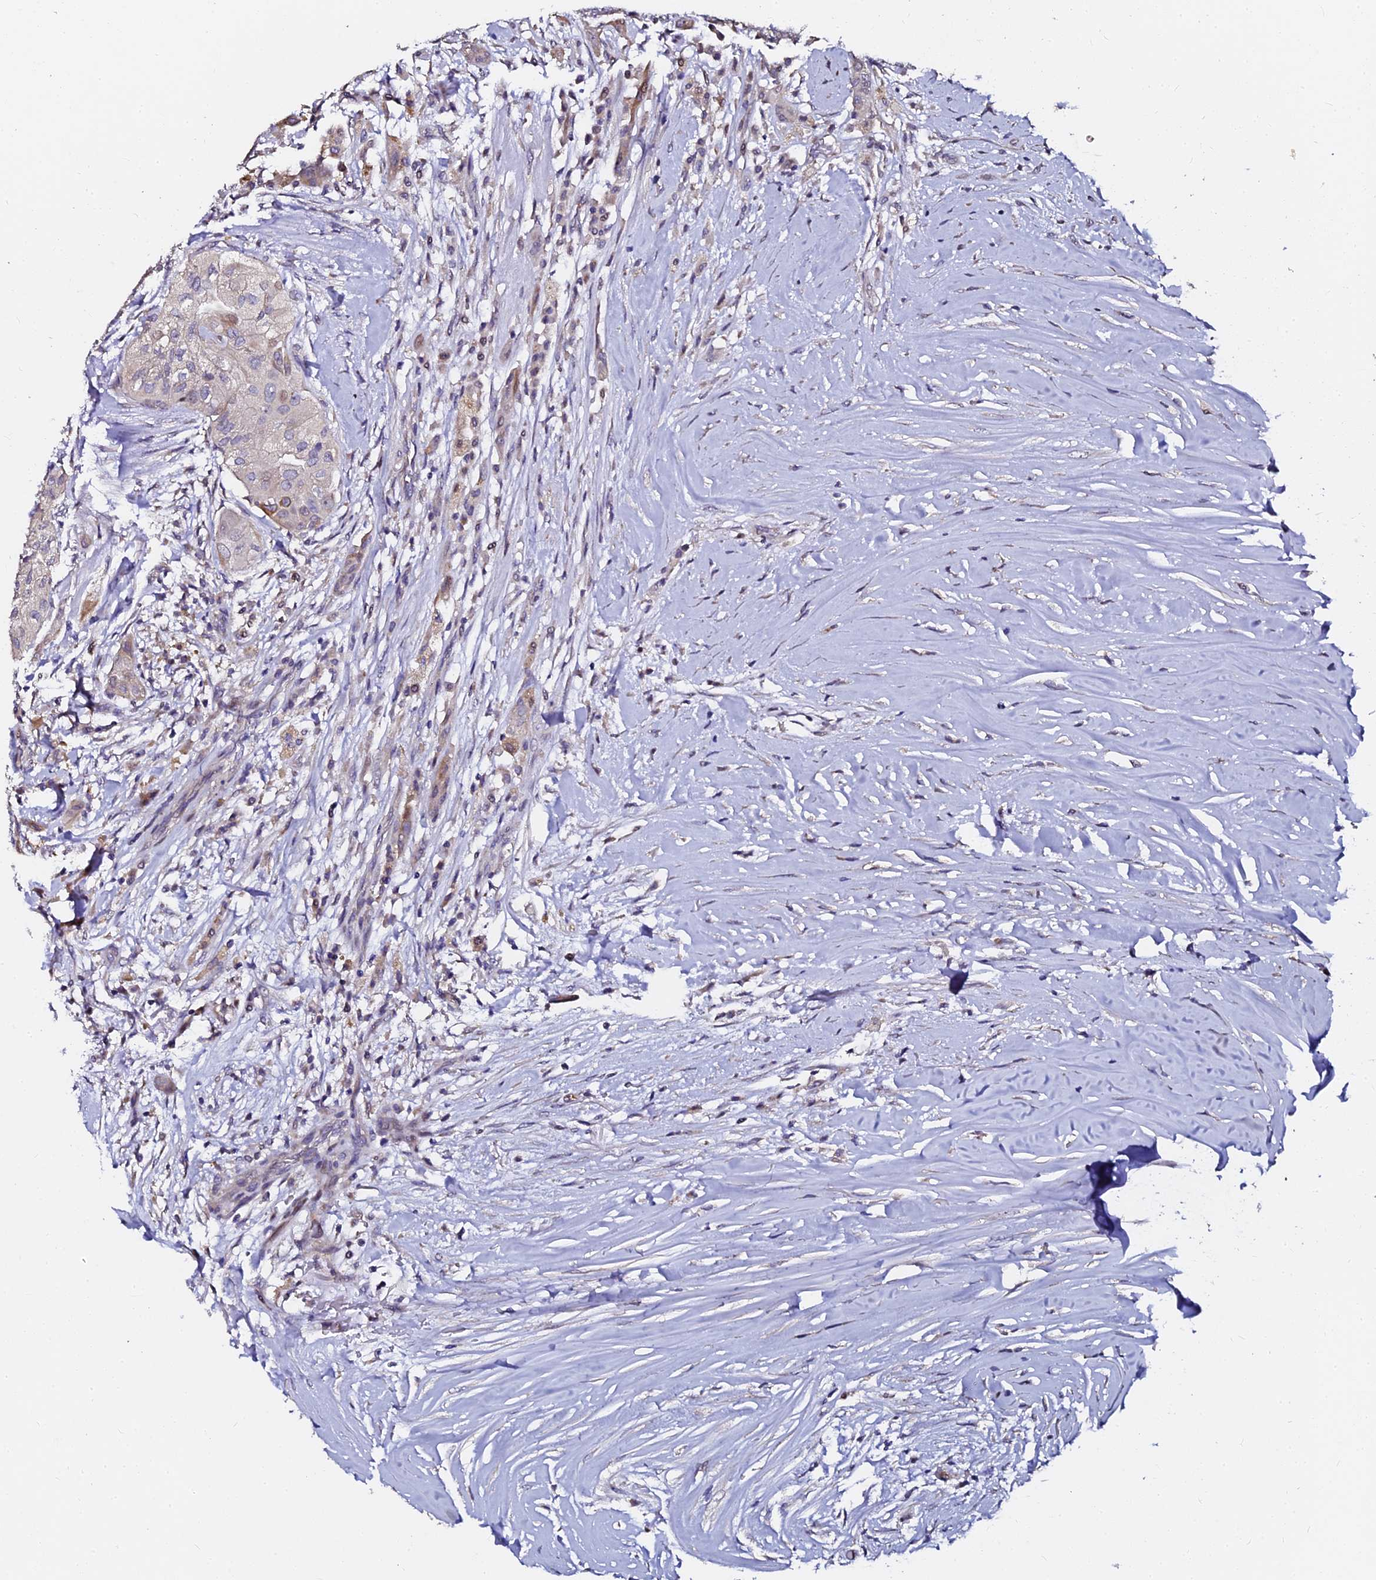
{"staining": {"intensity": "negative", "quantity": "none", "location": "none"}, "tissue": "thyroid cancer", "cell_type": "Tumor cells", "image_type": "cancer", "snomed": [{"axis": "morphology", "description": "Papillary adenocarcinoma, NOS"}, {"axis": "topography", "description": "Thyroid gland"}], "caption": "Protein analysis of papillary adenocarcinoma (thyroid) demonstrates no significant expression in tumor cells.", "gene": "GPN3", "patient": {"sex": "female", "age": 59}}